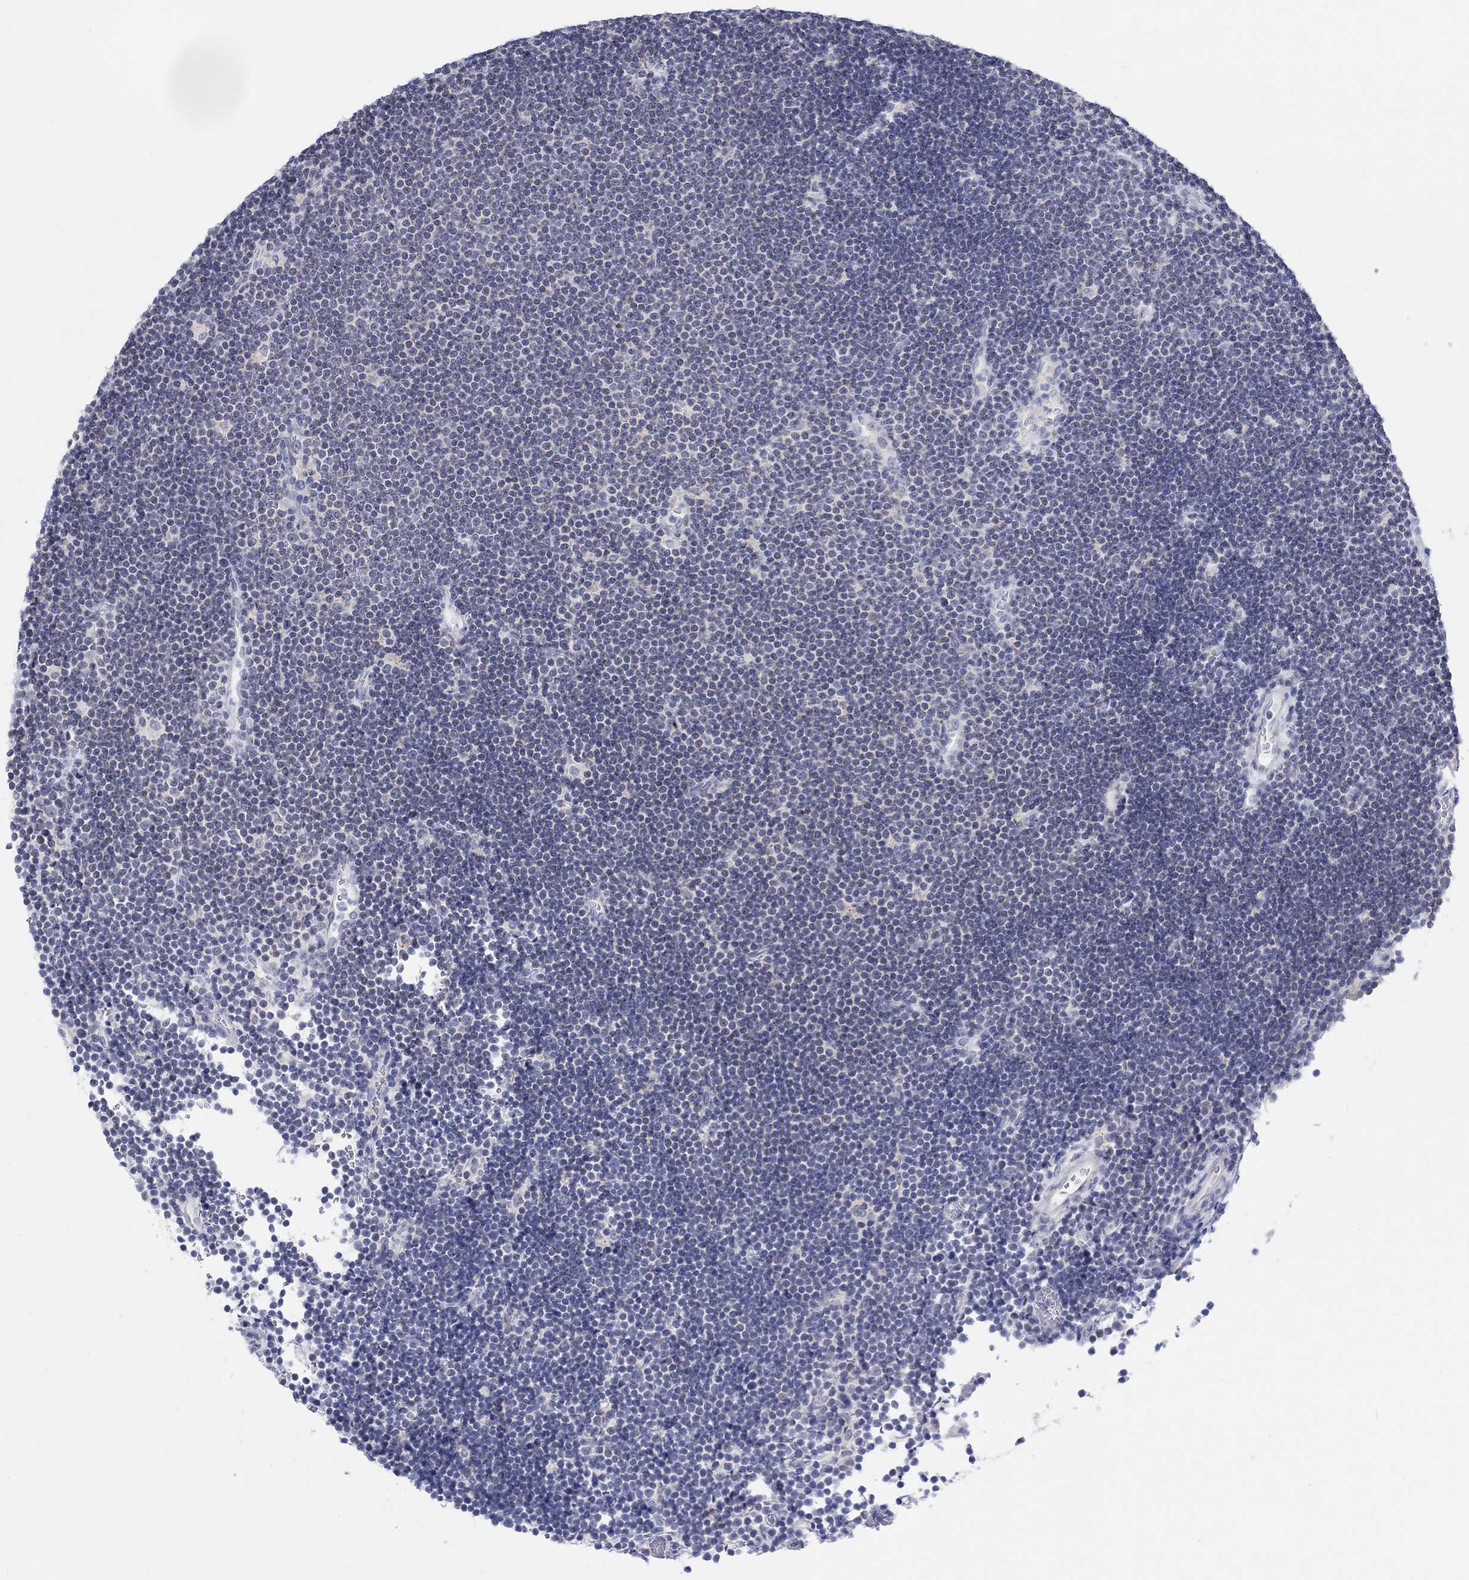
{"staining": {"intensity": "negative", "quantity": "none", "location": "none"}, "tissue": "lymphoma", "cell_type": "Tumor cells", "image_type": "cancer", "snomed": [{"axis": "morphology", "description": "Malignant lymphoma, non-Hodgkin's type, Low grade"}, {"axis": "topography", "description": "Brain"}], "caption": "The IHC micrograph has no significant positivity in tumor cells of lymphoma tissue.", "gene": "NAV3", "patient": {"sex": "female", "age": 66}}